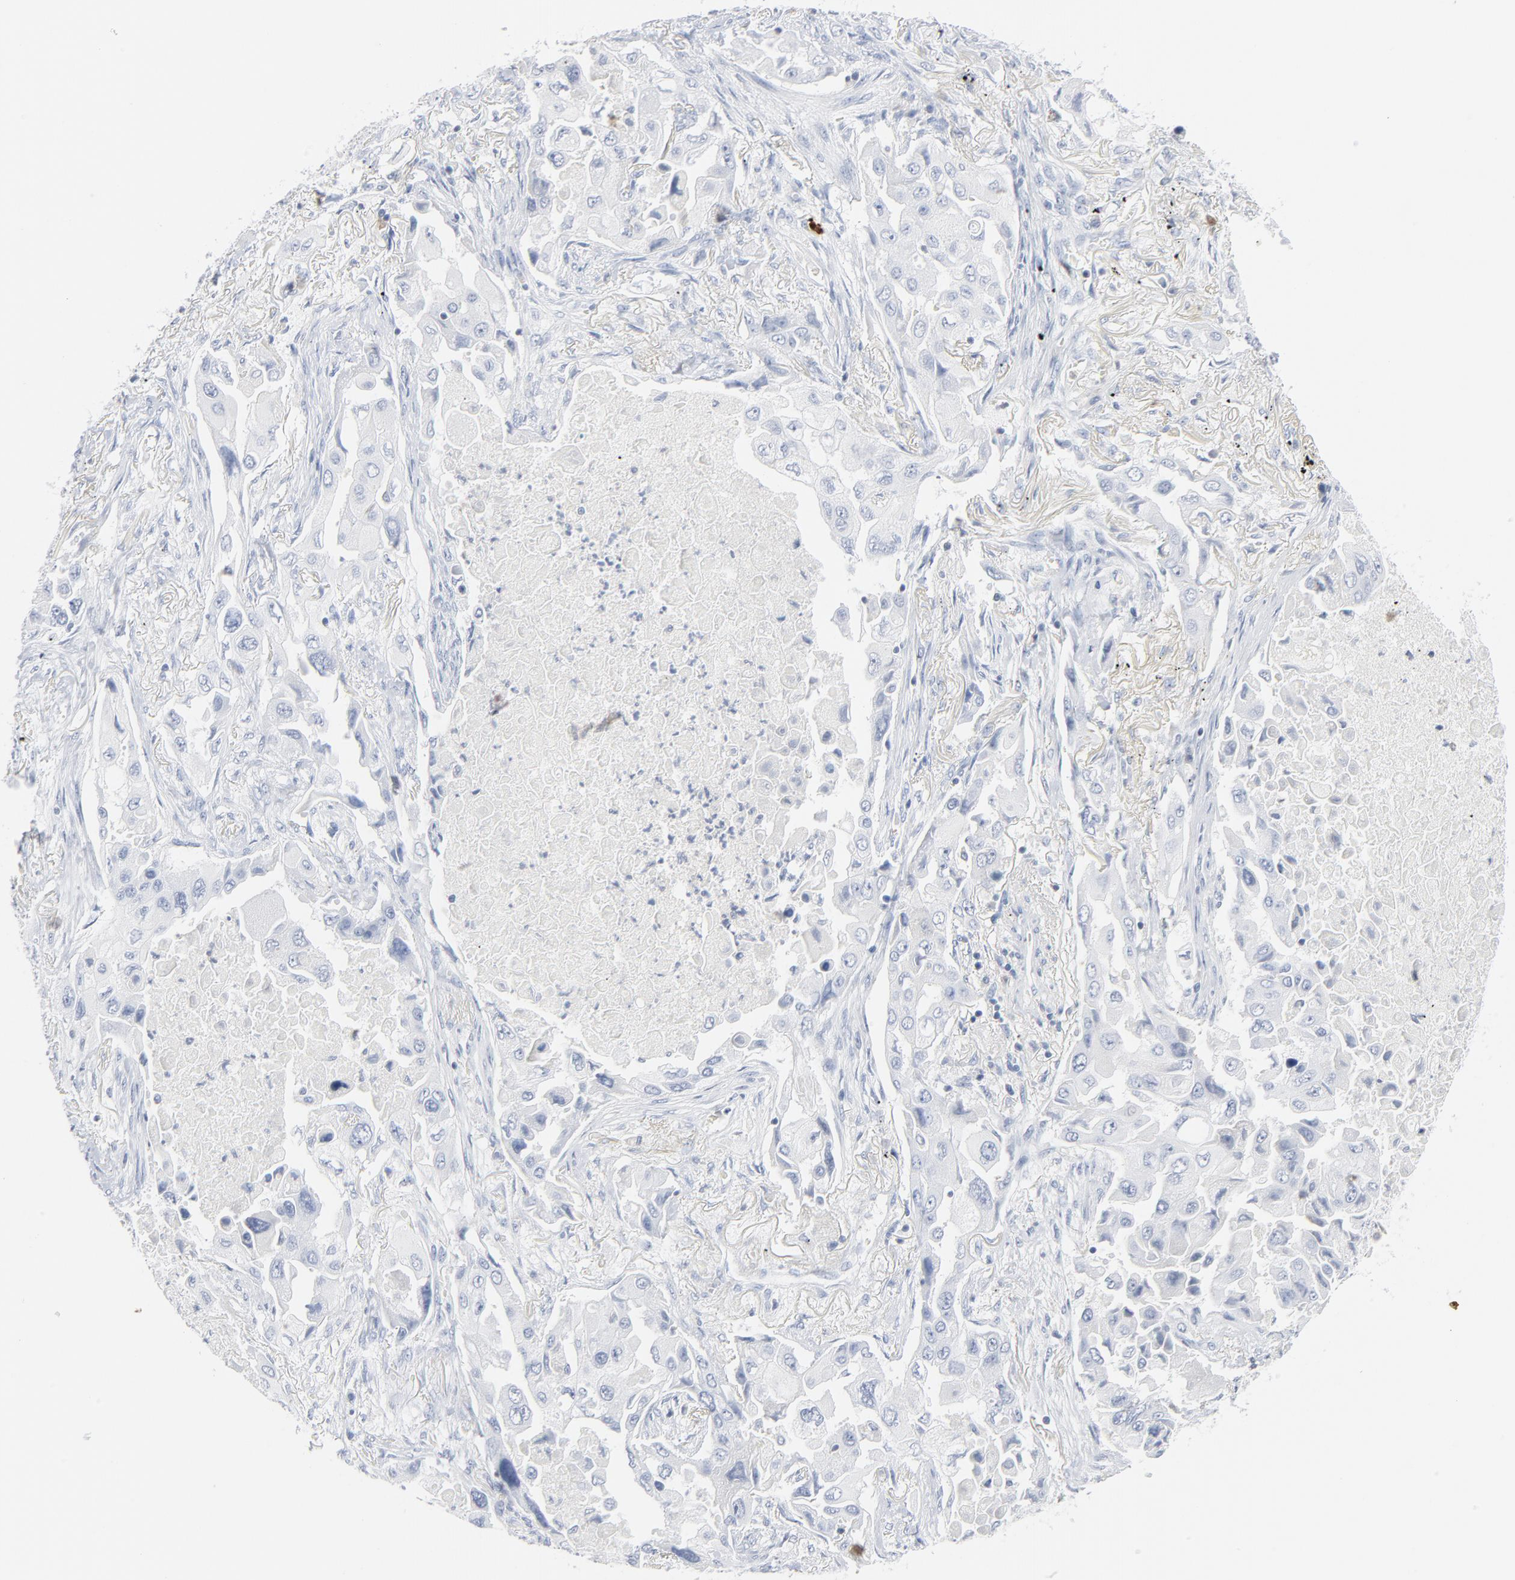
{"staining": {"intensity": "negative", "quantity": "none", "location": "none"}, "tissue": "lung cancer", "cell_type": "Tumor cells", "image_type": "cancer", "snomed": [{"axis": "morphology", "description": "Adenocarcinoma, NOS"}, {"axis": "topography", "description": "Lung"}], "caption": "DAB (3,3'-diaminobenzidine) immunohistochemical staining of lung cancer demonstrates no significant positivity in tumor cells.", "gene": "PTK2B", "patient": {"sex": "female", "age": 65}}